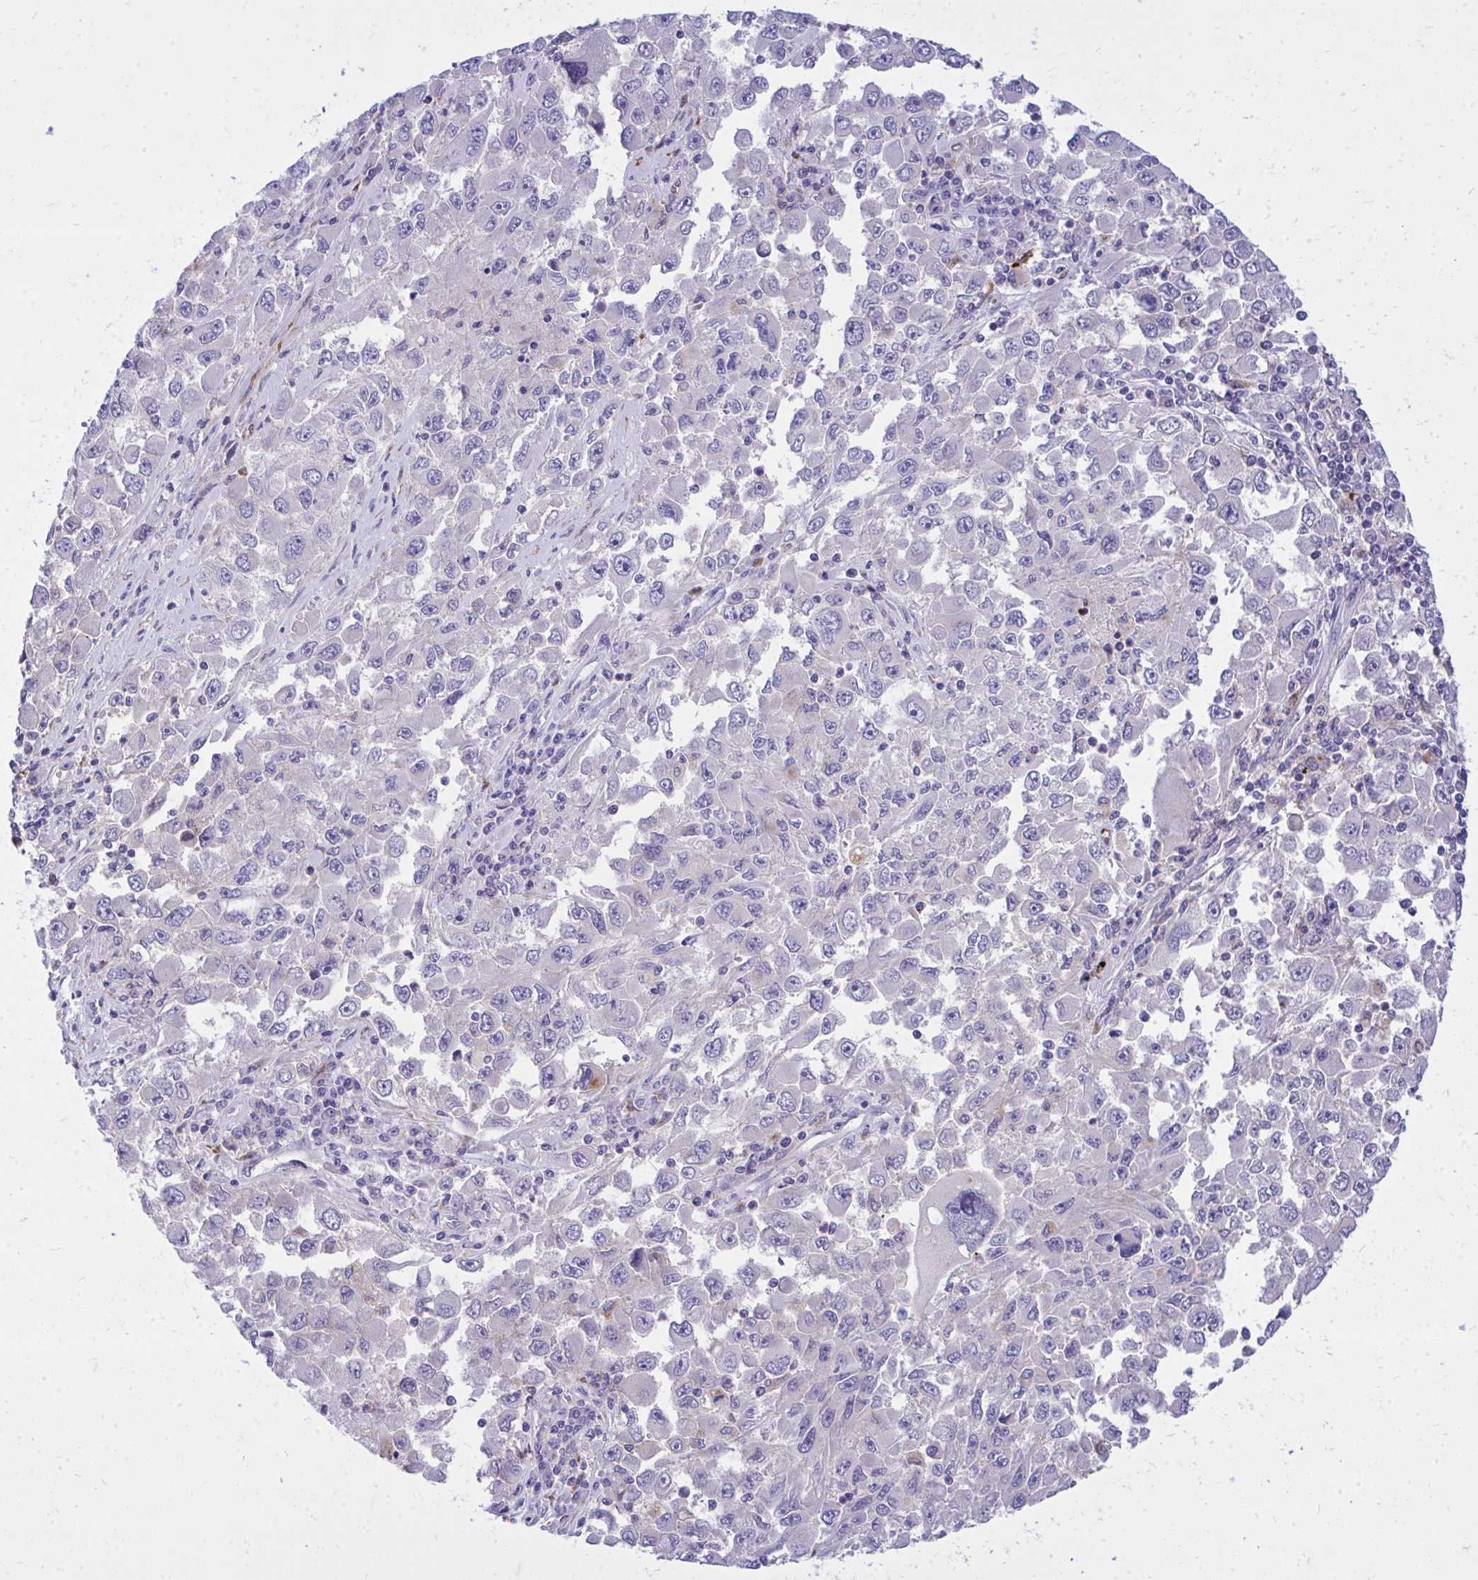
{"staining": {"intensity": "negative", "quantity": "none", "location": "none"}, "tissue": "melanoma", "cell_type": "Tumor cells", "image_type": "cancer", "snomed": [{"axis": "morphology", "description": "Malignant melanoma, Metastatic site"}, {"axis": "topography", "description": "Lymph node"}], "caption": "The image exhibits no significant positivity in tumor cells of malignant melanoma (metastatic site). (IHC, brightfield microscopy, high magnification).", "gene": "TP53I11", "patient": {"sex": "female", "age": 67}}